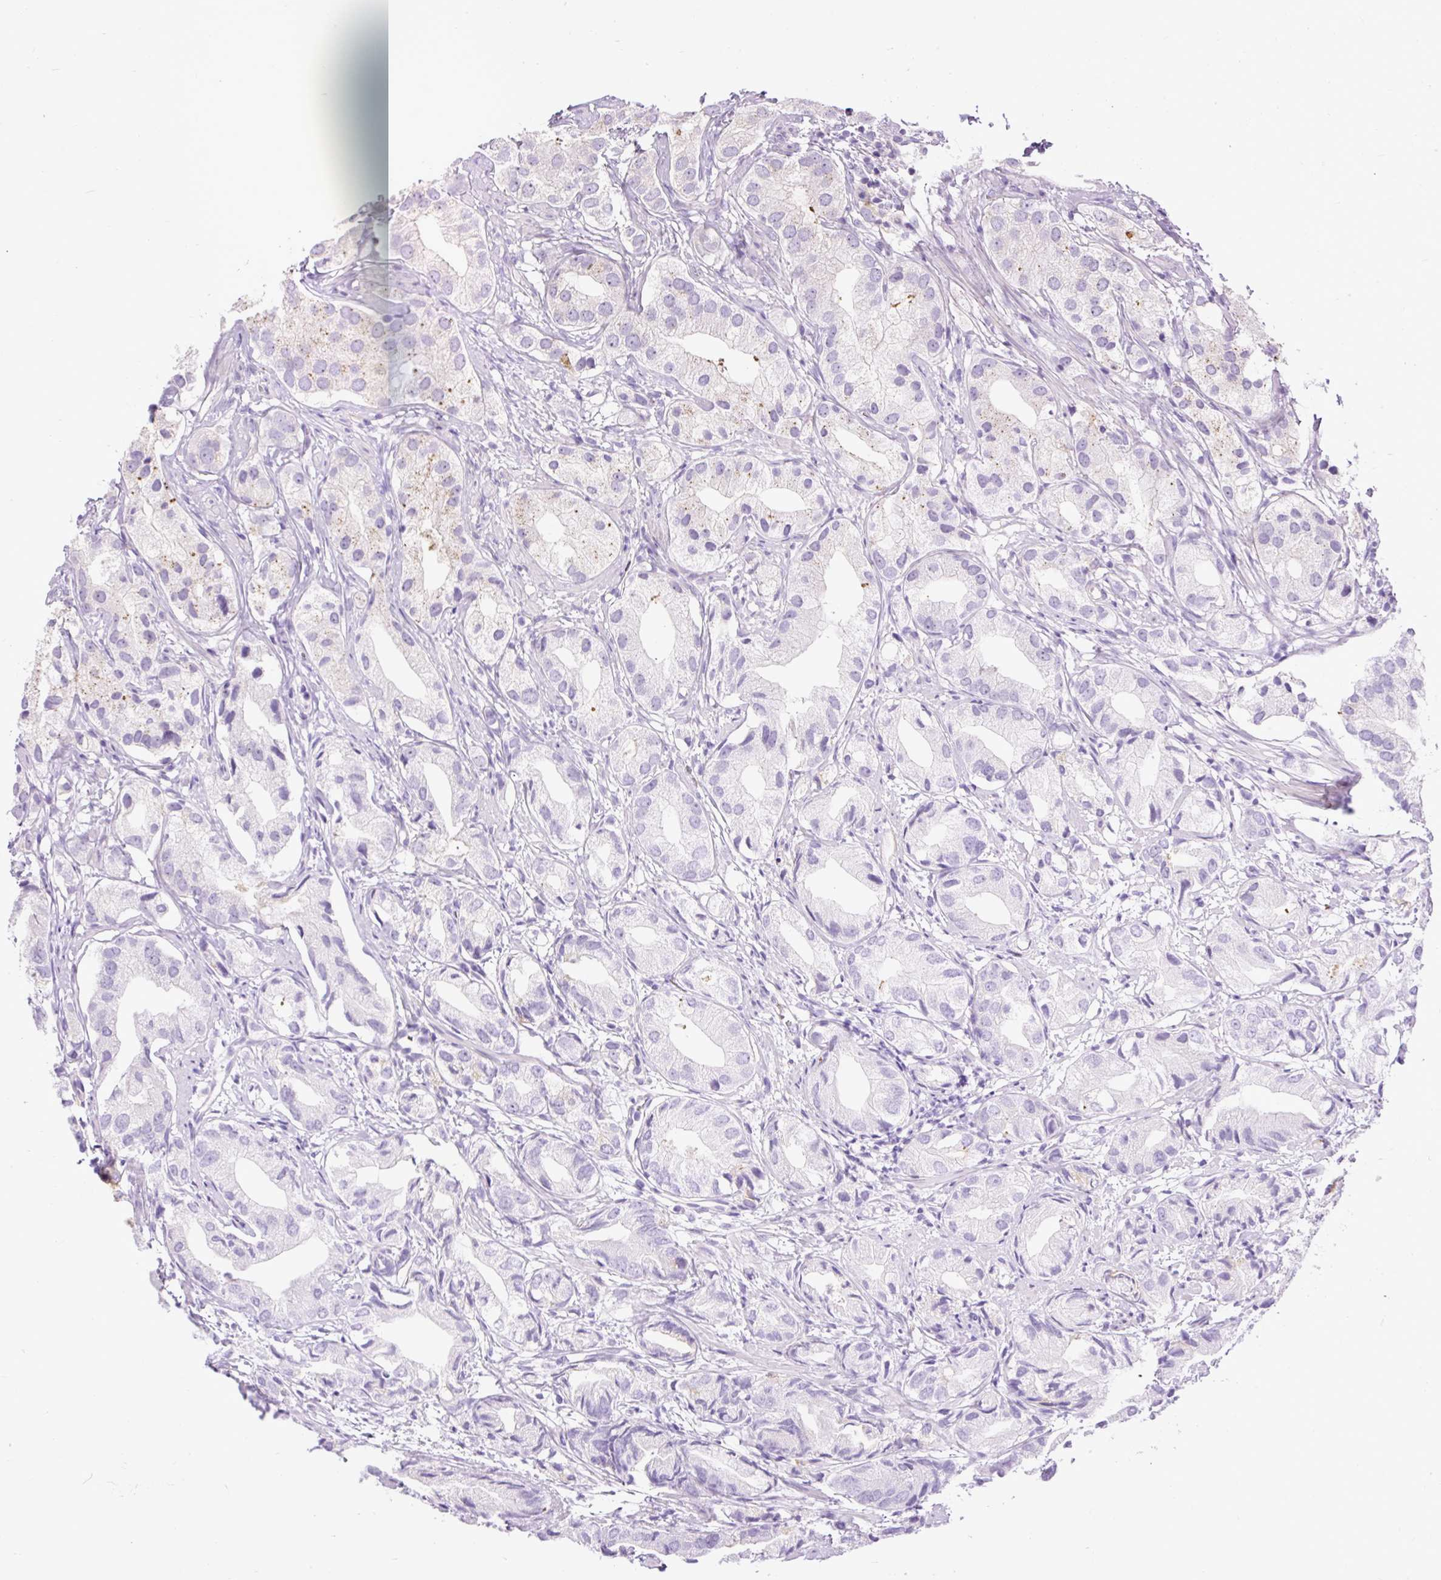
{"staining": {"intensity": "negative", "quantity": "none", "location": "none"}, "tissue": "prostate cancer", "cell_type": "Tumor cells", "image_type": "cancer", "snomed": [{"axis": "morphology", "description": "Adenocarcinoma, High grade"}, {"axis": "topography", "description": "Prostate"}], "caption": "A photomicrograph of human prostate cancer (adenocarcinoma (high-grade)) is negative for staining in tumor cells.", "gene": "CFAP47", "patient": {"sex": "male", "age": 82}}